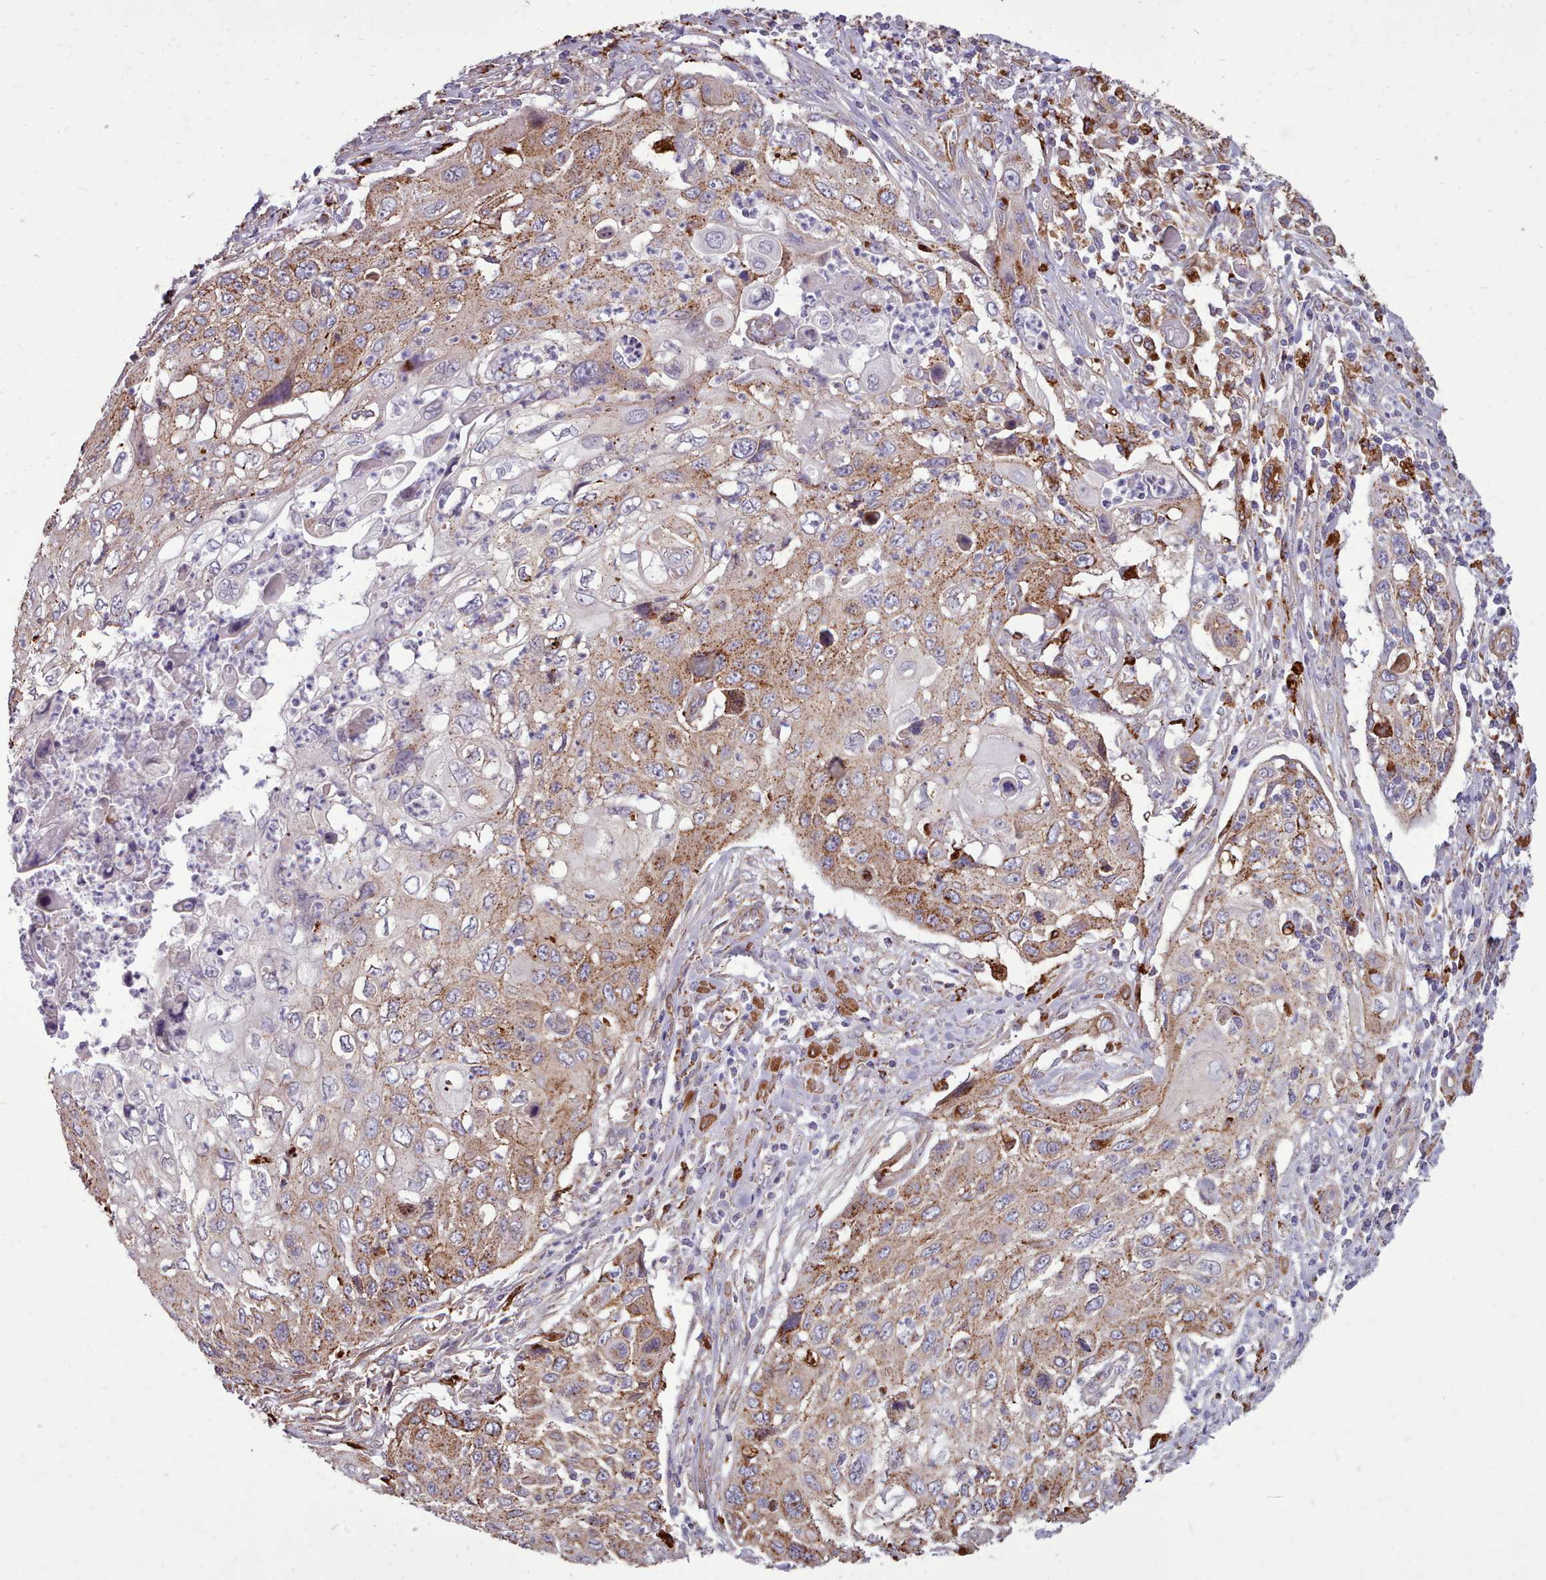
{"staining": {"intensity": "moderate", "quantity": "<25%", "location": "cytoplasmic/membranous"}, "tissue": "cervical cancer", "cell_type": "Tumor cells", "image_type": "cancer", "snomed": [{"axis": "morphology", "description": "Squamous cell carcinoma, NOS"}, {"axis": "topography", "description": "Cervix"}], "caption": "A low amount of moderate cytoplasmic/membranous expression is appreciated in approximately <25% of tumor cells in cervical squamous cell carcinoma tissue.", "gene": "PACSIN3", "patient": {"sex": "female", "age": 70}}